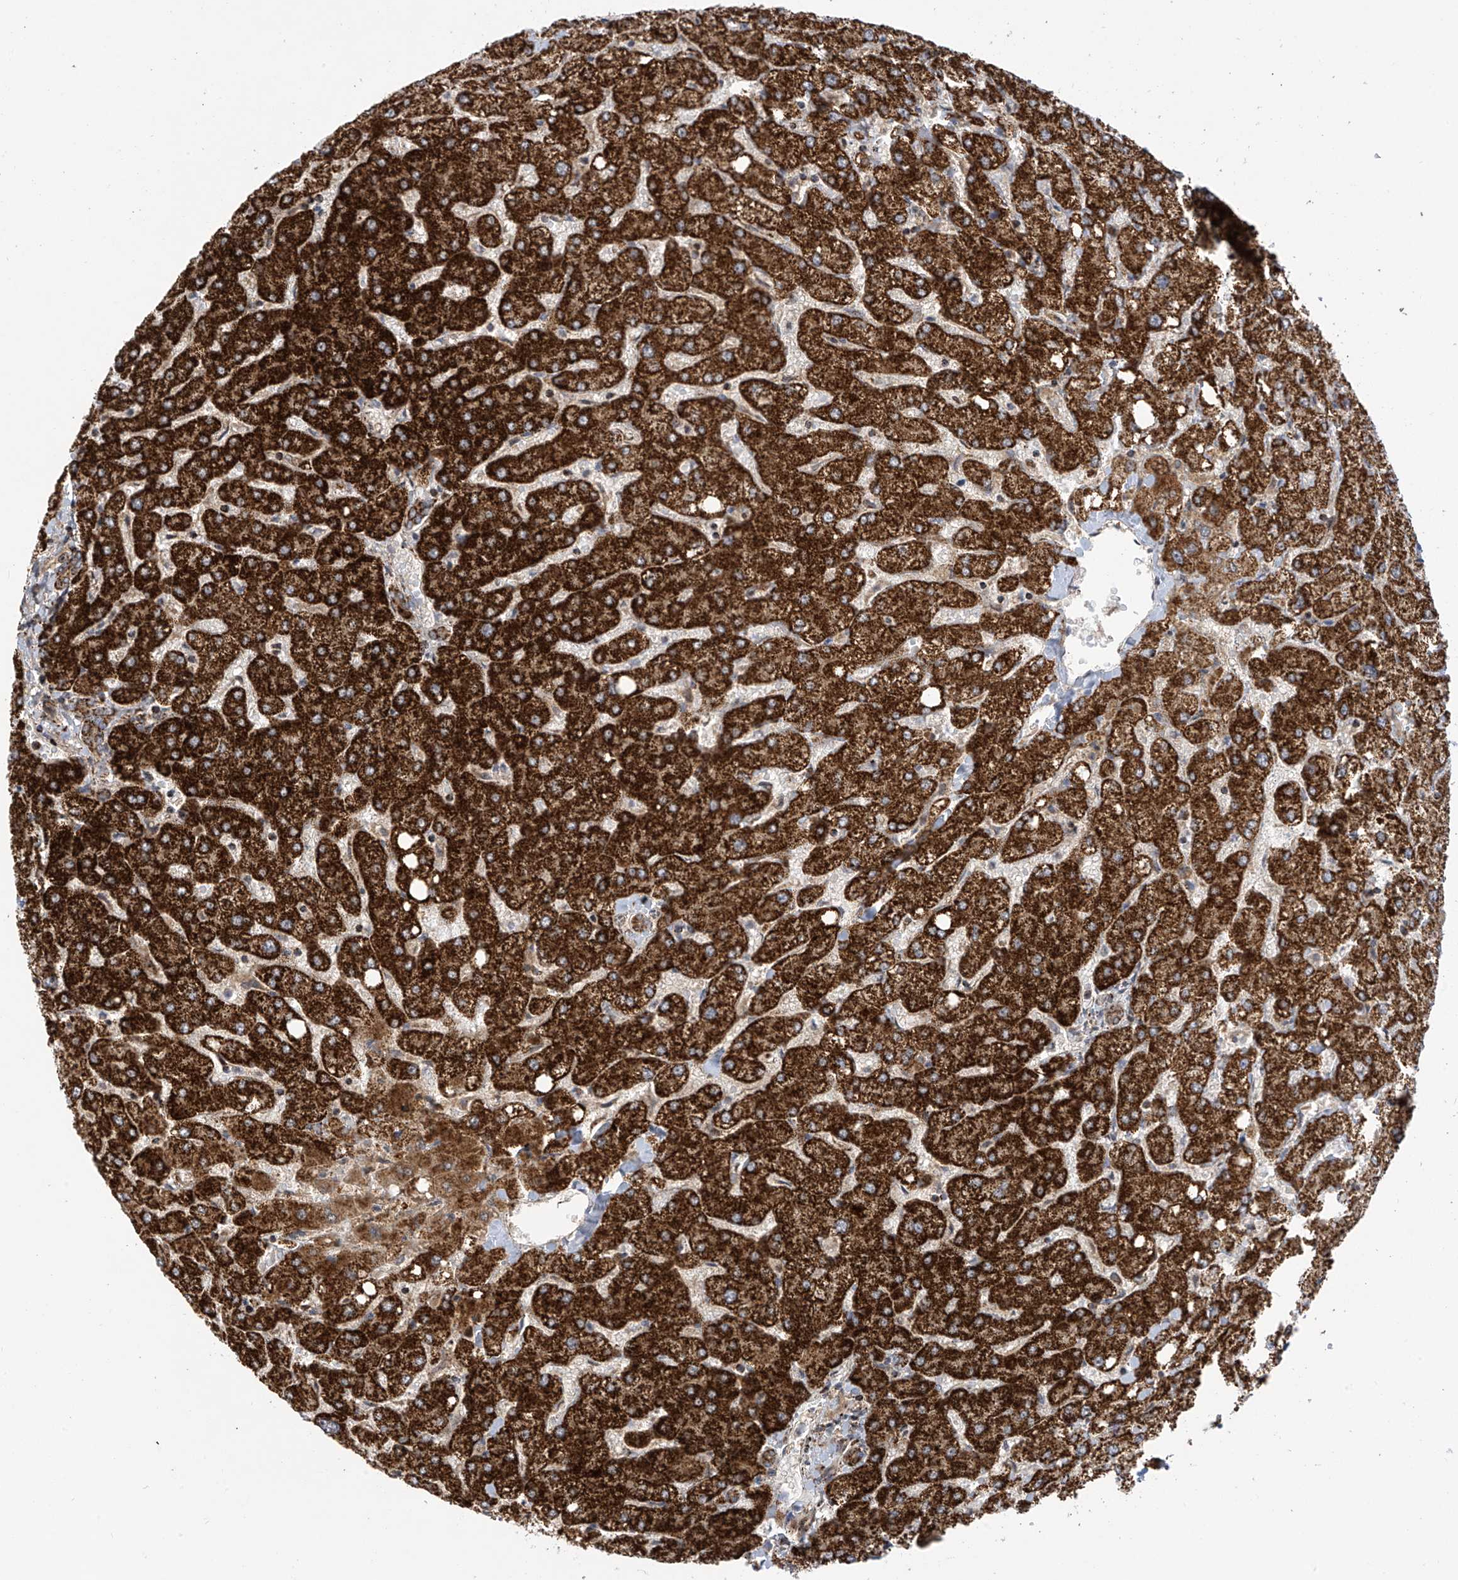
{"staining": {"intensity": "moderate", "quantity": ">75%", "location": "cytoplasmic/membranous"}, "tissue": "liver", "cell_type": "Cholangiocytes", "image_type": "normal", "snomed": [{"axis": "morphology", "description": "Normal tissue, NOS"}, {"axis": "topography", "description": "Liver"}], "caption": "Immunohistochemistry (IHC) of unremarkable liver displays medium levels of moderate cytoplasmic/membranous positivity in approximately >75% of cholangiocytes.", "gene": "COX10", "patient": {"sex": "female", "age": 54}}